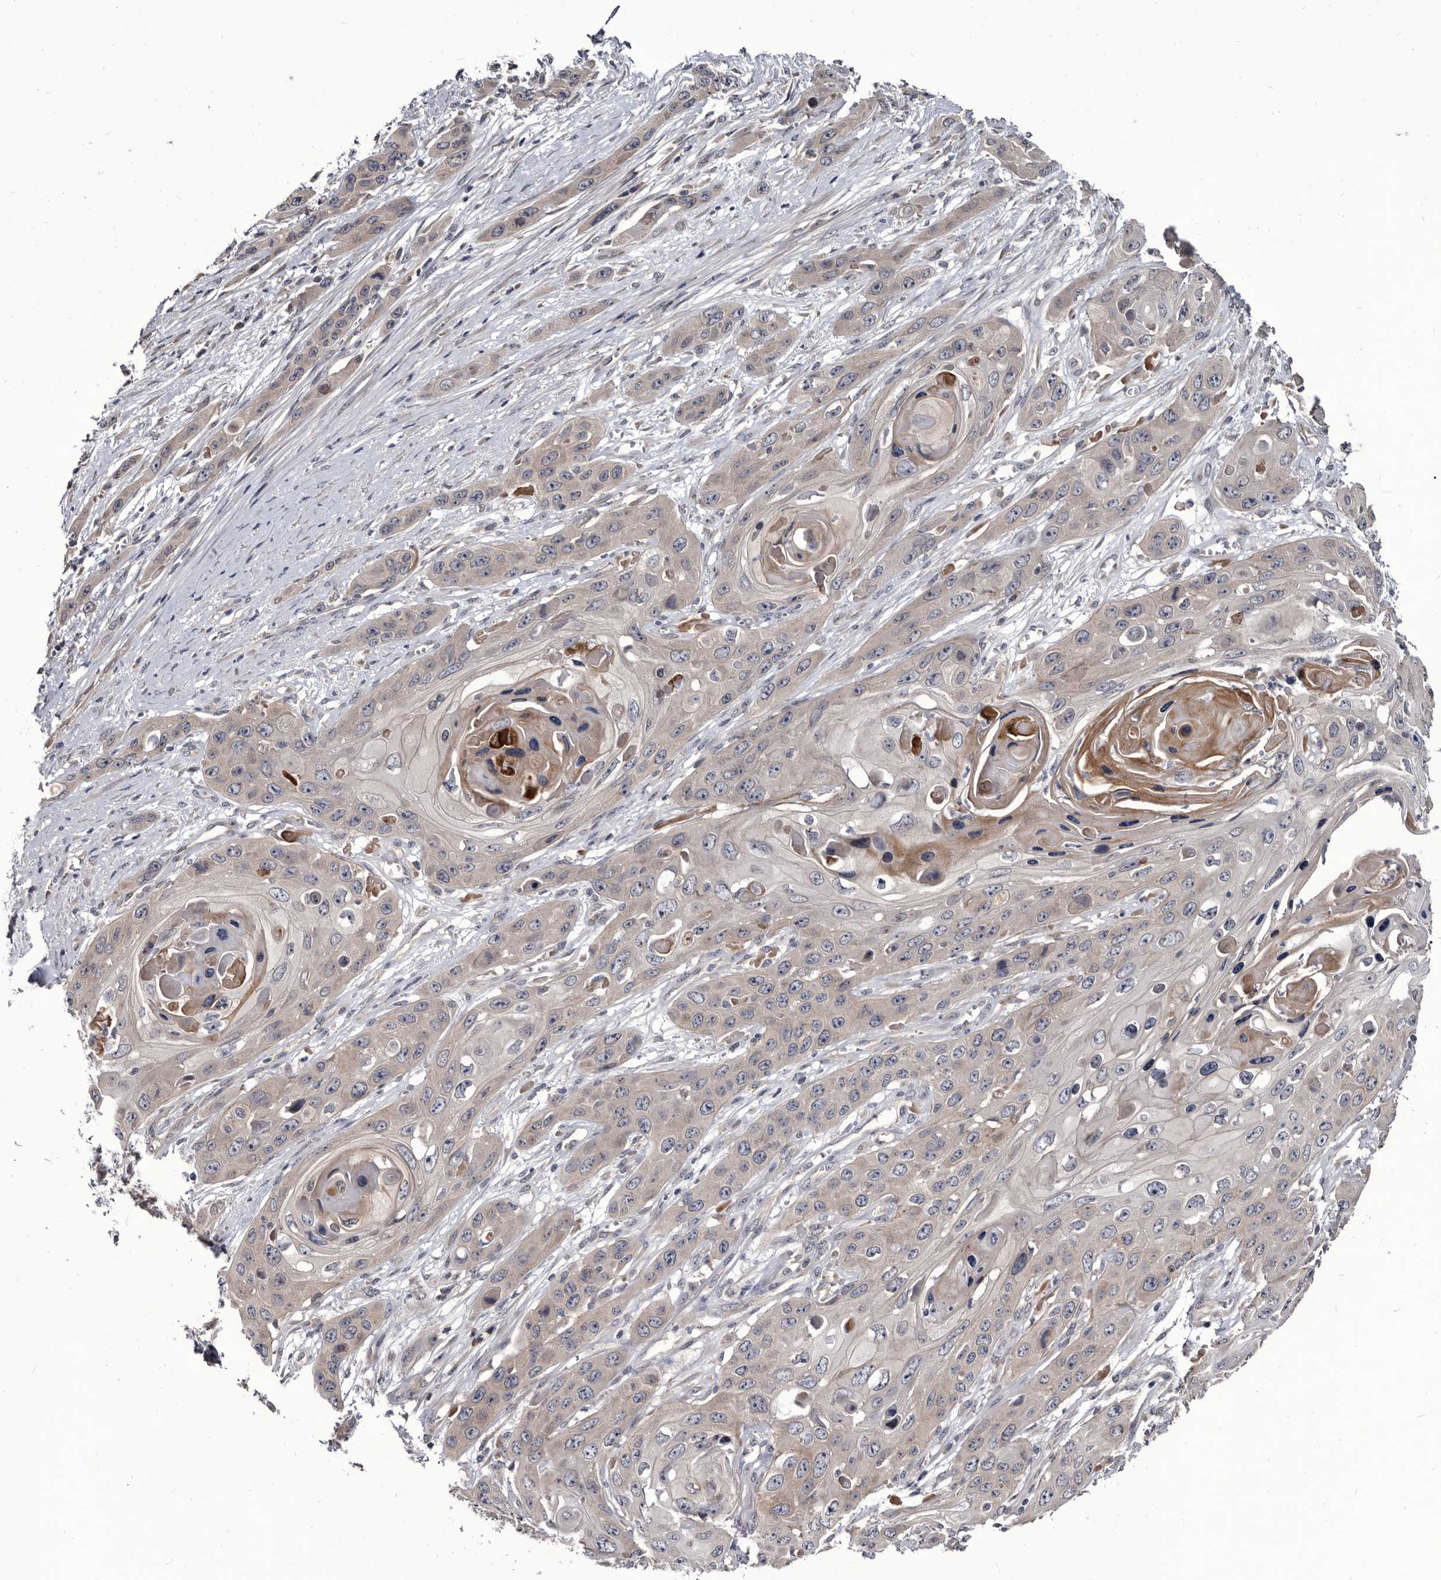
{"staining": {"intensity": "moderate", "quantity": "<25%", "location": "cytoplasmic/membranous"}, "tissue": "skin cancer", "cell_type": "Tumor cells", "image_type": "cancer", "snomed": [{"axis": "morphology", "description": "Squamous cell carcinoma, NOS"}, {"axis": "topography", "description": "Skin"}], "caption": "Protein expression analysis of human skin cancer reveals moderate cytoplasmic/membranous positivity in approximately <25% of tumor cells.", "gene": "PROM1", "patient": {"sex": "male", "age": 55}}